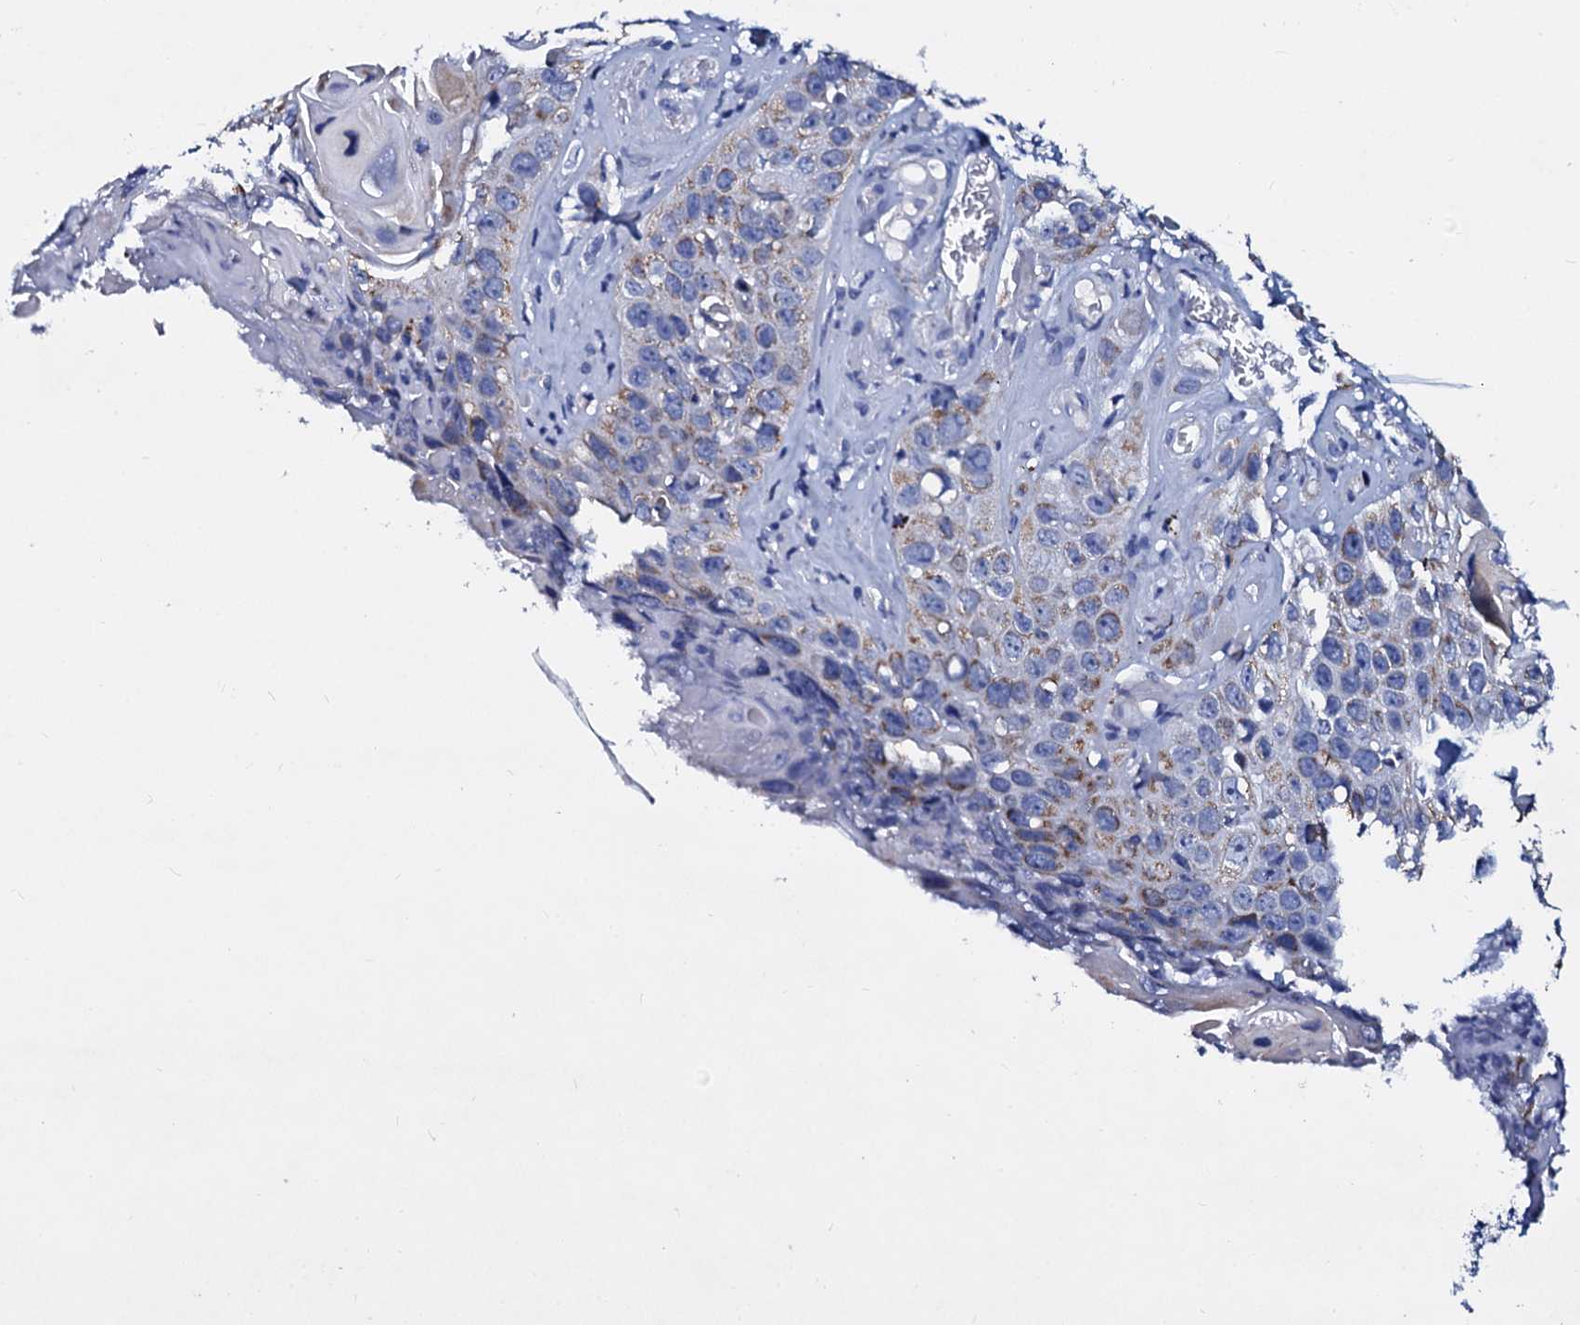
{"staining": {"intensity": "moderate", "quantity": "<25%", "location": "cytoplasmic/membranous"}, "tissue": "skin cancer", "cell_type": "Tumor cells", "image_type": "cancer", "snomed": [{"axis": "morphology", "description": "Squamous cell carcinoma, NOS"}, {"axis": "topography", "description": "Skin"}], "caption": "This is a photomicrograph of immunohistochemistry staining of squamous cell carcinoma (skin), which shows moderate positivity in the cytoplasmic/membranous of tumor cells.", "gene": "SLC37A4", "patient": {"sex": "male", "age": 55}}